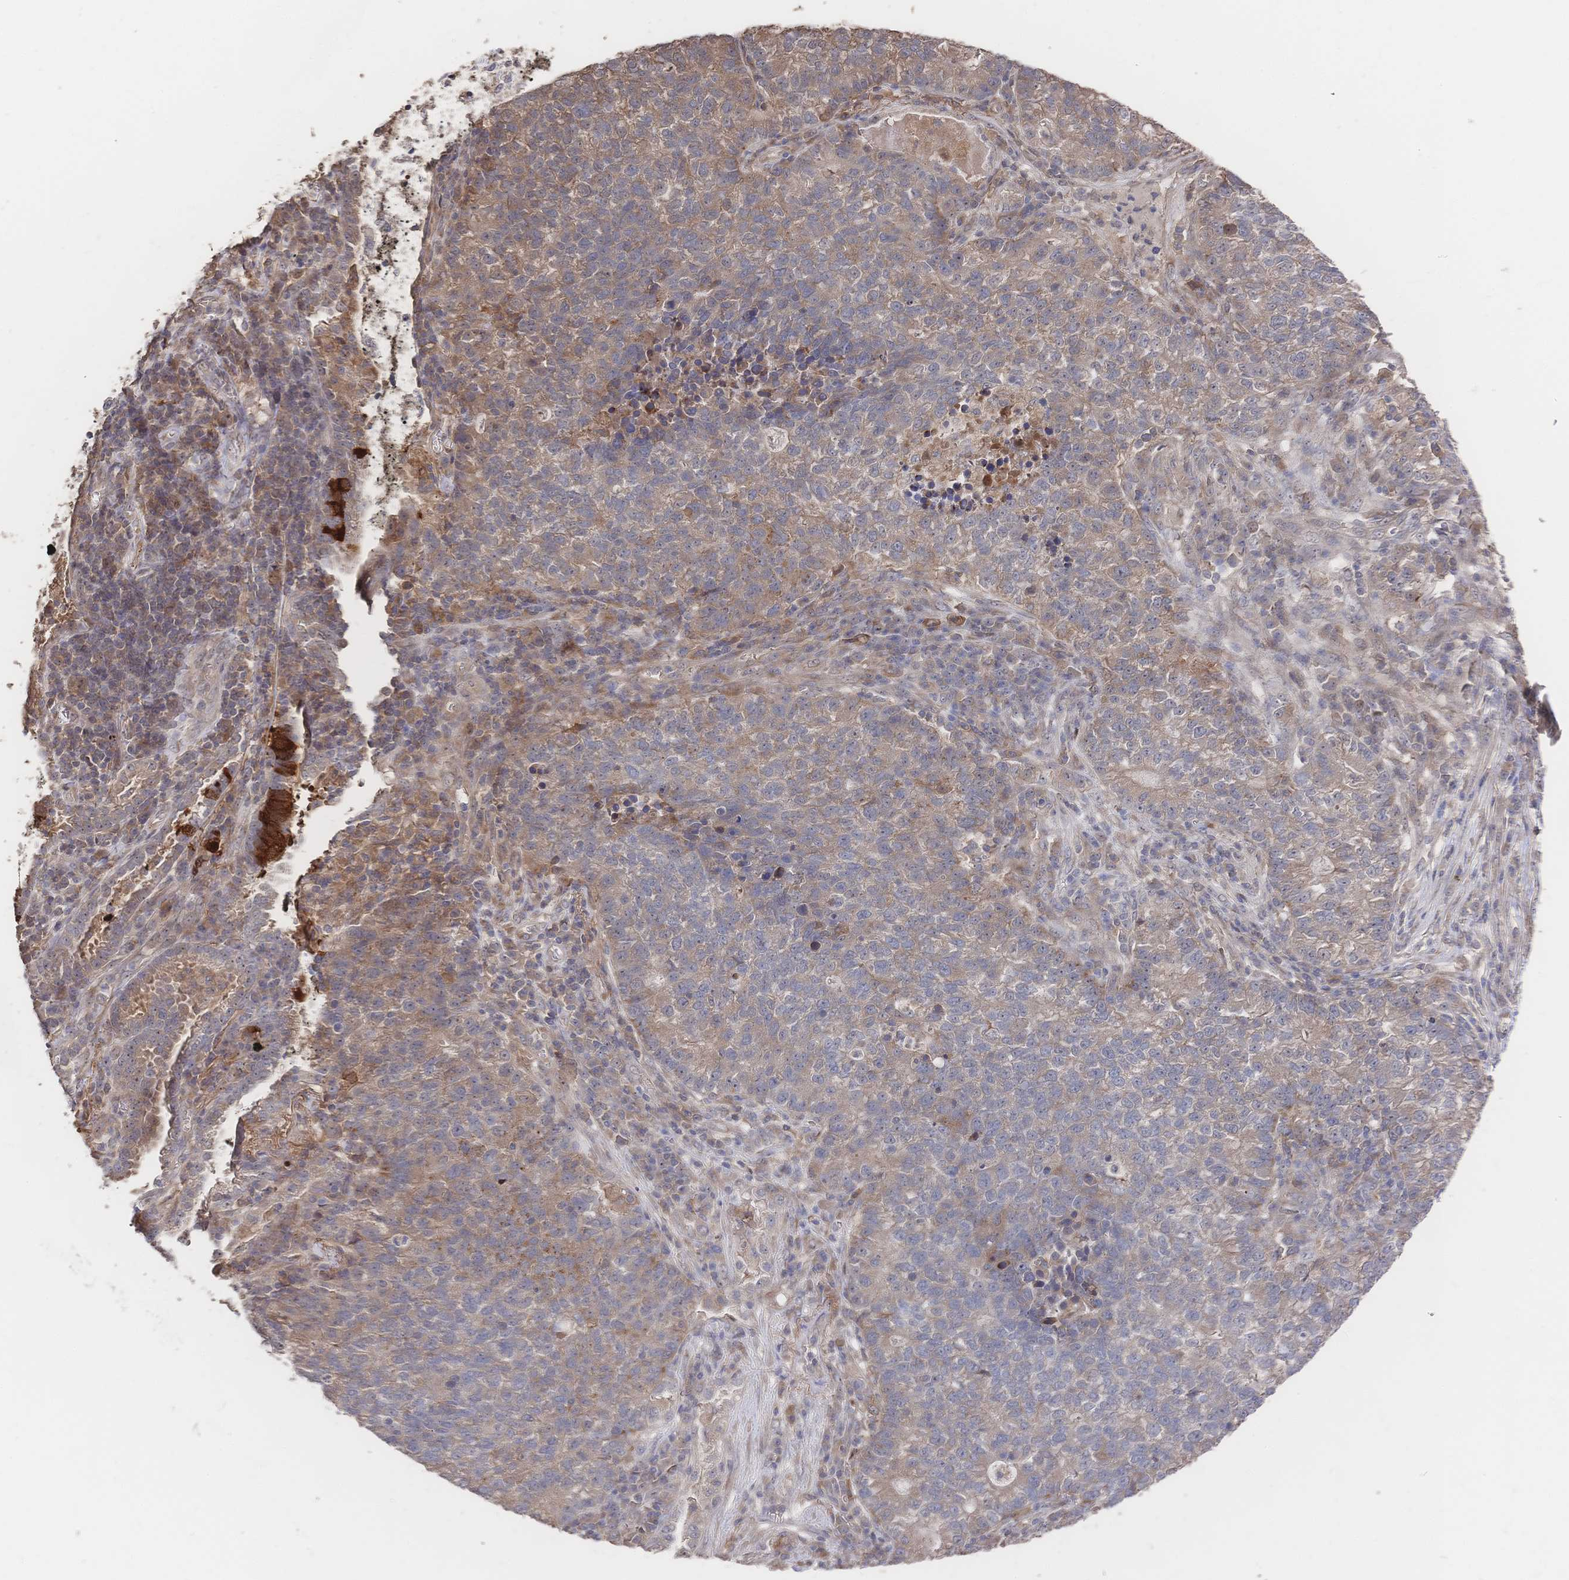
{"staining": {"intensity": "weak", "quantity": "25%-75%", "location": "cytoplasmic/membranous"}, "tissue": "lung cancer", "cell_type": "Tumor cells", "image_type": "cancer", "snomed": [{"axis": "morphology", "description": "Adenocarcinoma, NOS"}, {"axis": "topography", "description": "Lung"}], "caption": "Lung cancer (adenocarcinoma) stained with DAB (3,3'-diaminobenzidine) immunohistochemistry reveals low levels of weak cytoplasmic/membranous positivity in about 25%-75% of tumor cells.", "gene": "DNAJA4", "patient": {"sex": "male", "age": 57}}